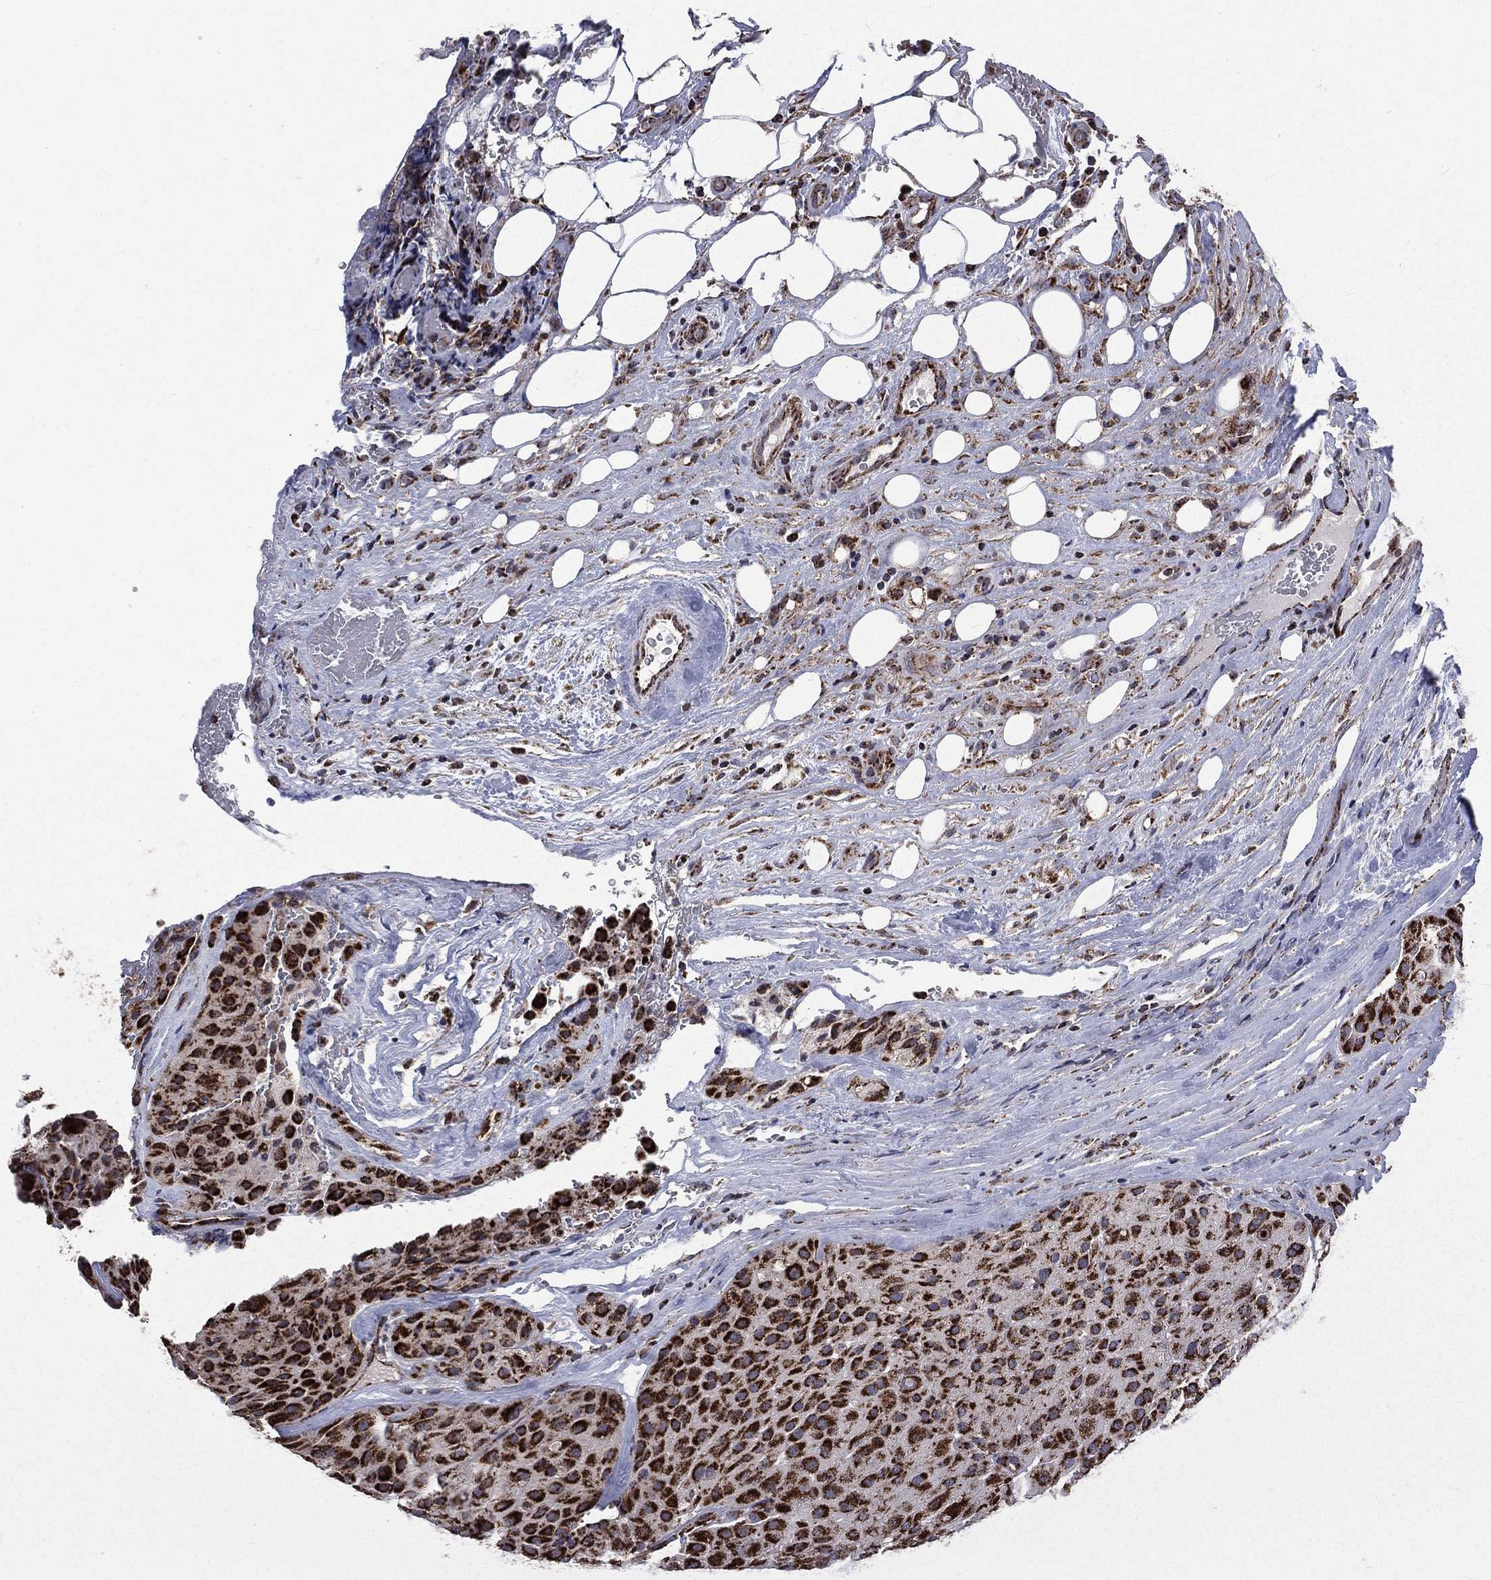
{"staining": {"intensity": "strong", "quantity": ">75%", "location": "cytoplasmic/membranous"}, "tissue": "melanoma", "cell_type": "Tumor cells", "image_type": "cancer", "snomed": [{"axis": "morphology", "description": "Malignant melanoma, Metastatic site"}, {"axis": "topography", "description": "Smooth muscle"}], "caption": "Brown immunohistochemical staining in human melanoma reveals strong cytoplasmic/membranous positivity in about >75% of tumor cells.", "gene": "GOT2", "patient": {"sex": "male", "age": 41}}